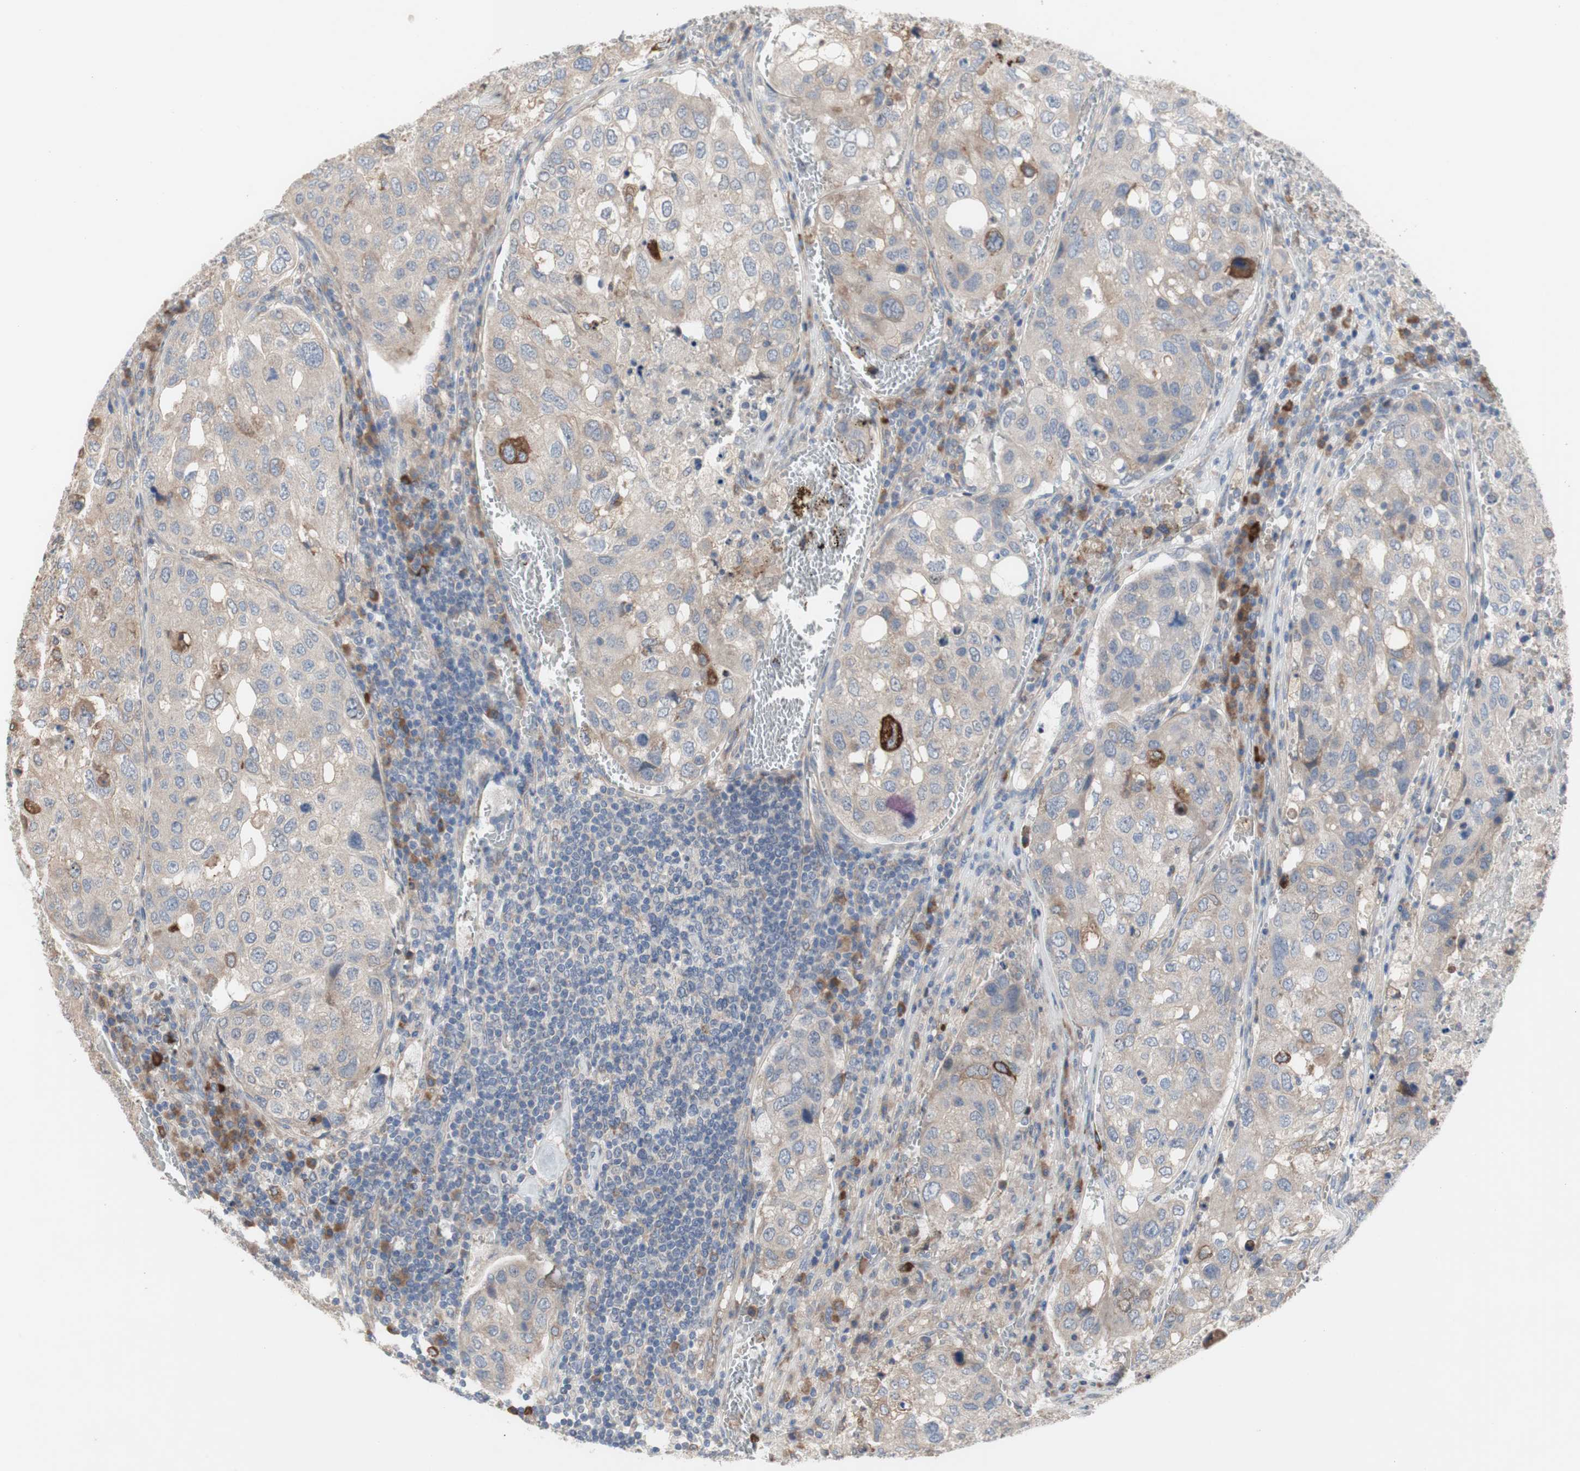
{"staining": {"intensity": "weak", "quantity": ">75%", "location": "cytoplasmic/membranous"}, "tissue": "urothelial cancer", "cell_type": "Tumor cells", "image_type": "cancer", "snomed": [{"axis": "morphology", "description": "Urothelial carcinoma, High grade"}, {"axis": "topography", "description": "Lymph node"}, {"axis": "topography", "description": "Urinary bladder"}], "caption": "Immunohistochemical staining of urothelial cancer displays low levels of weak cytoplasmic/membranous expression in about >75% of tumor cells.", "gene": "TTC14", "patient": {"sex": "male", "age": 51}}